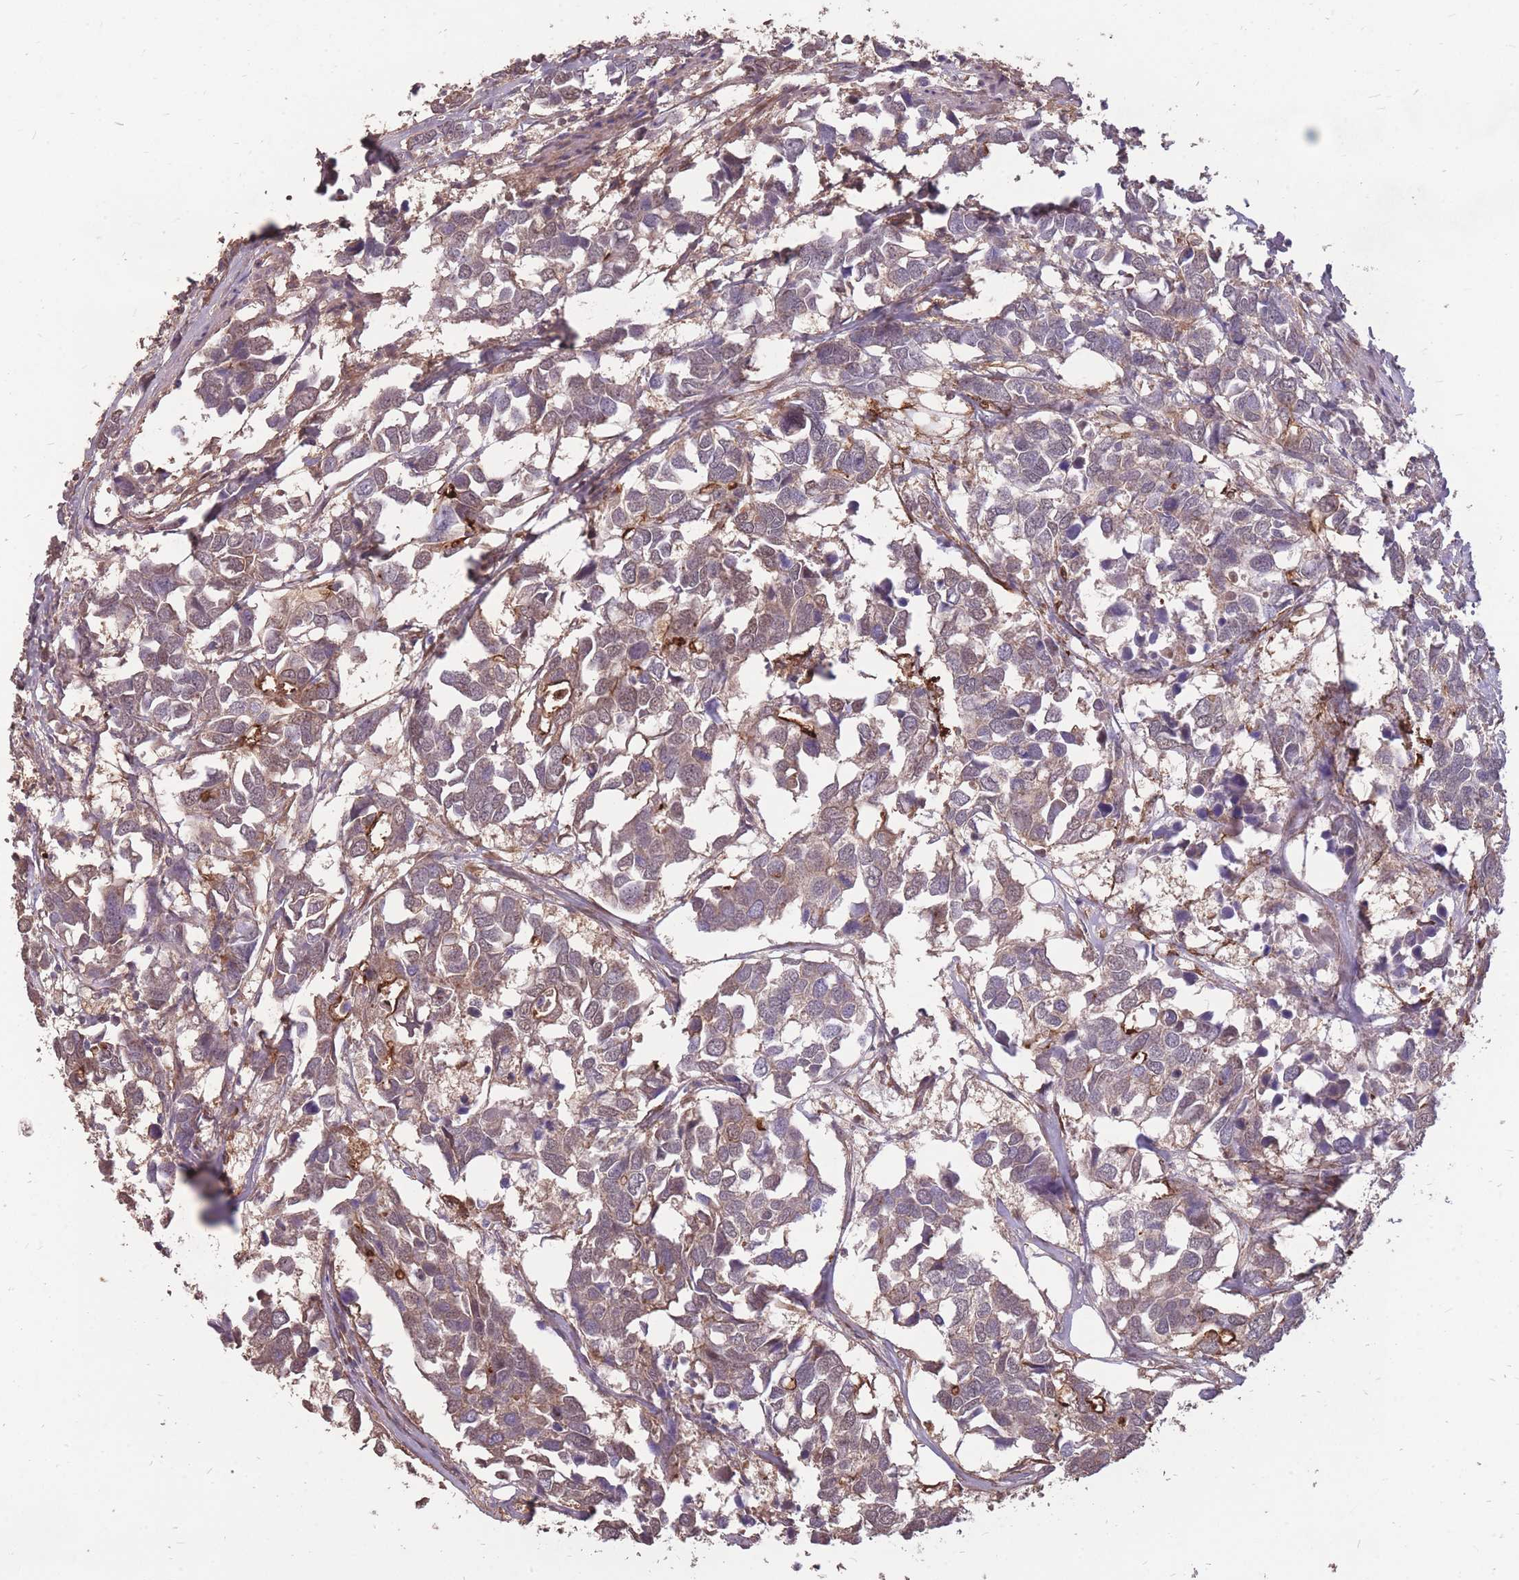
{"staining": {"intensity": "weak", "quantity": "25%-75%", "location": "cytoplasmic/membranous"}, "tissue": "breast cancer", "cell_type": "Tumor cells", "image_type": "cancer", "snomed": [{"axis": "morphology", "description": "Duct carcinoma"}, {"axis": "topography", "description": "Breast"}], "caption": "This photomicrograph reveals breast cancer (invasive ductal carcinoma) stained with immunohistochemistry to label a protein in brown. The cytoplasmic/membranous of tumor cells show weak positivity for the protein. Nuclei are counter-stained blue.", "gene": "DYNC1LI2", "patient": {"sex": "female", "age": 83}}